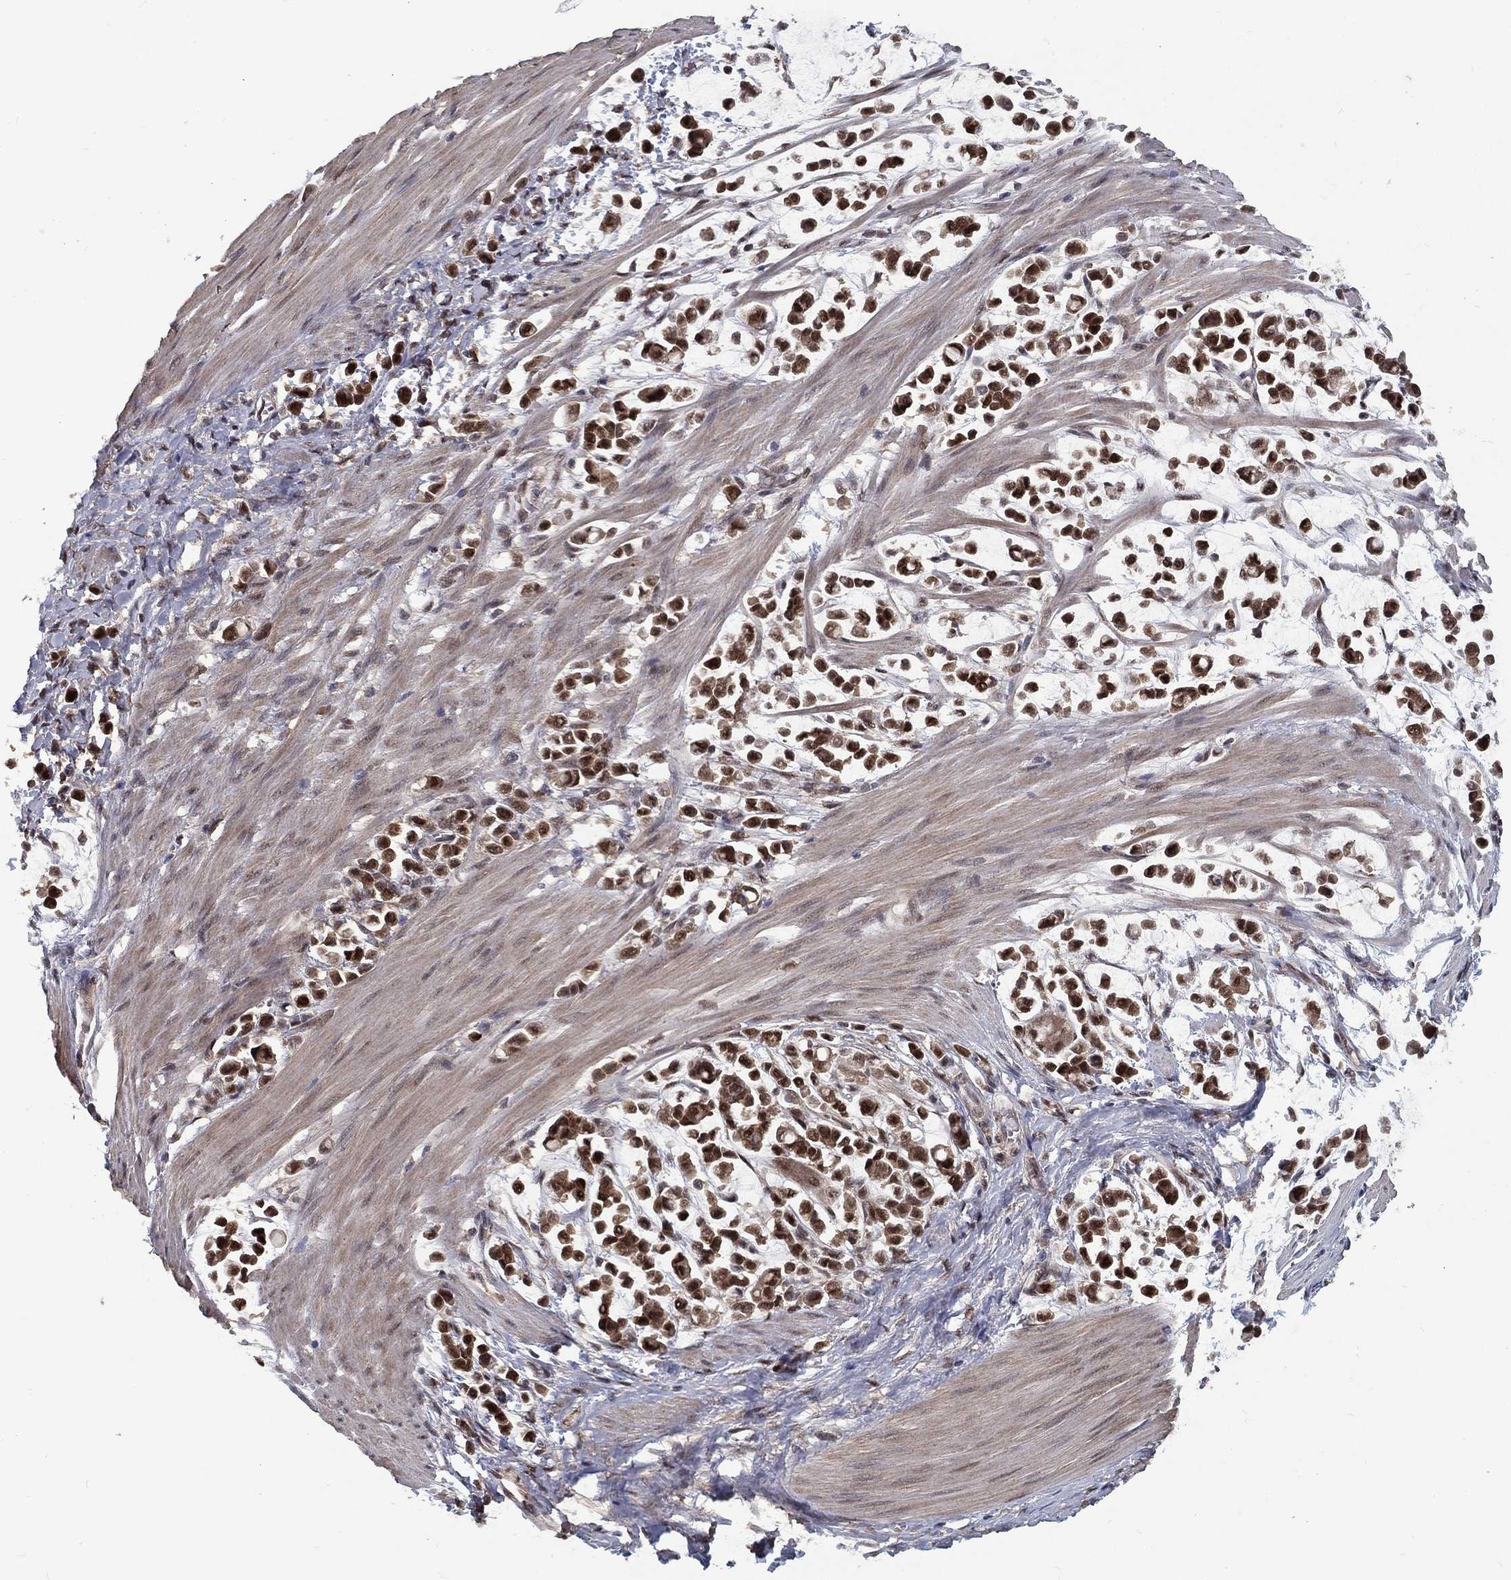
{"staining": {"intensity": "strong", "quantity": ">75%", "location": "nuclear"}, "tissue": "stomach cancer", "cell_type": "Tumor cells", "image_type": "cancer", "snomed": [{"axis": "morphology", "description": "Adenocarcinoma, NOS"}, {"axis": "topography", "description": "Stomach"}], "caption": "Tumor cells exhibit high levels of strong nuclear staining in about >75% of cells in stomach cancer.", "gene": "CARM1", "patient": {"sex": "male", "age": 82}}